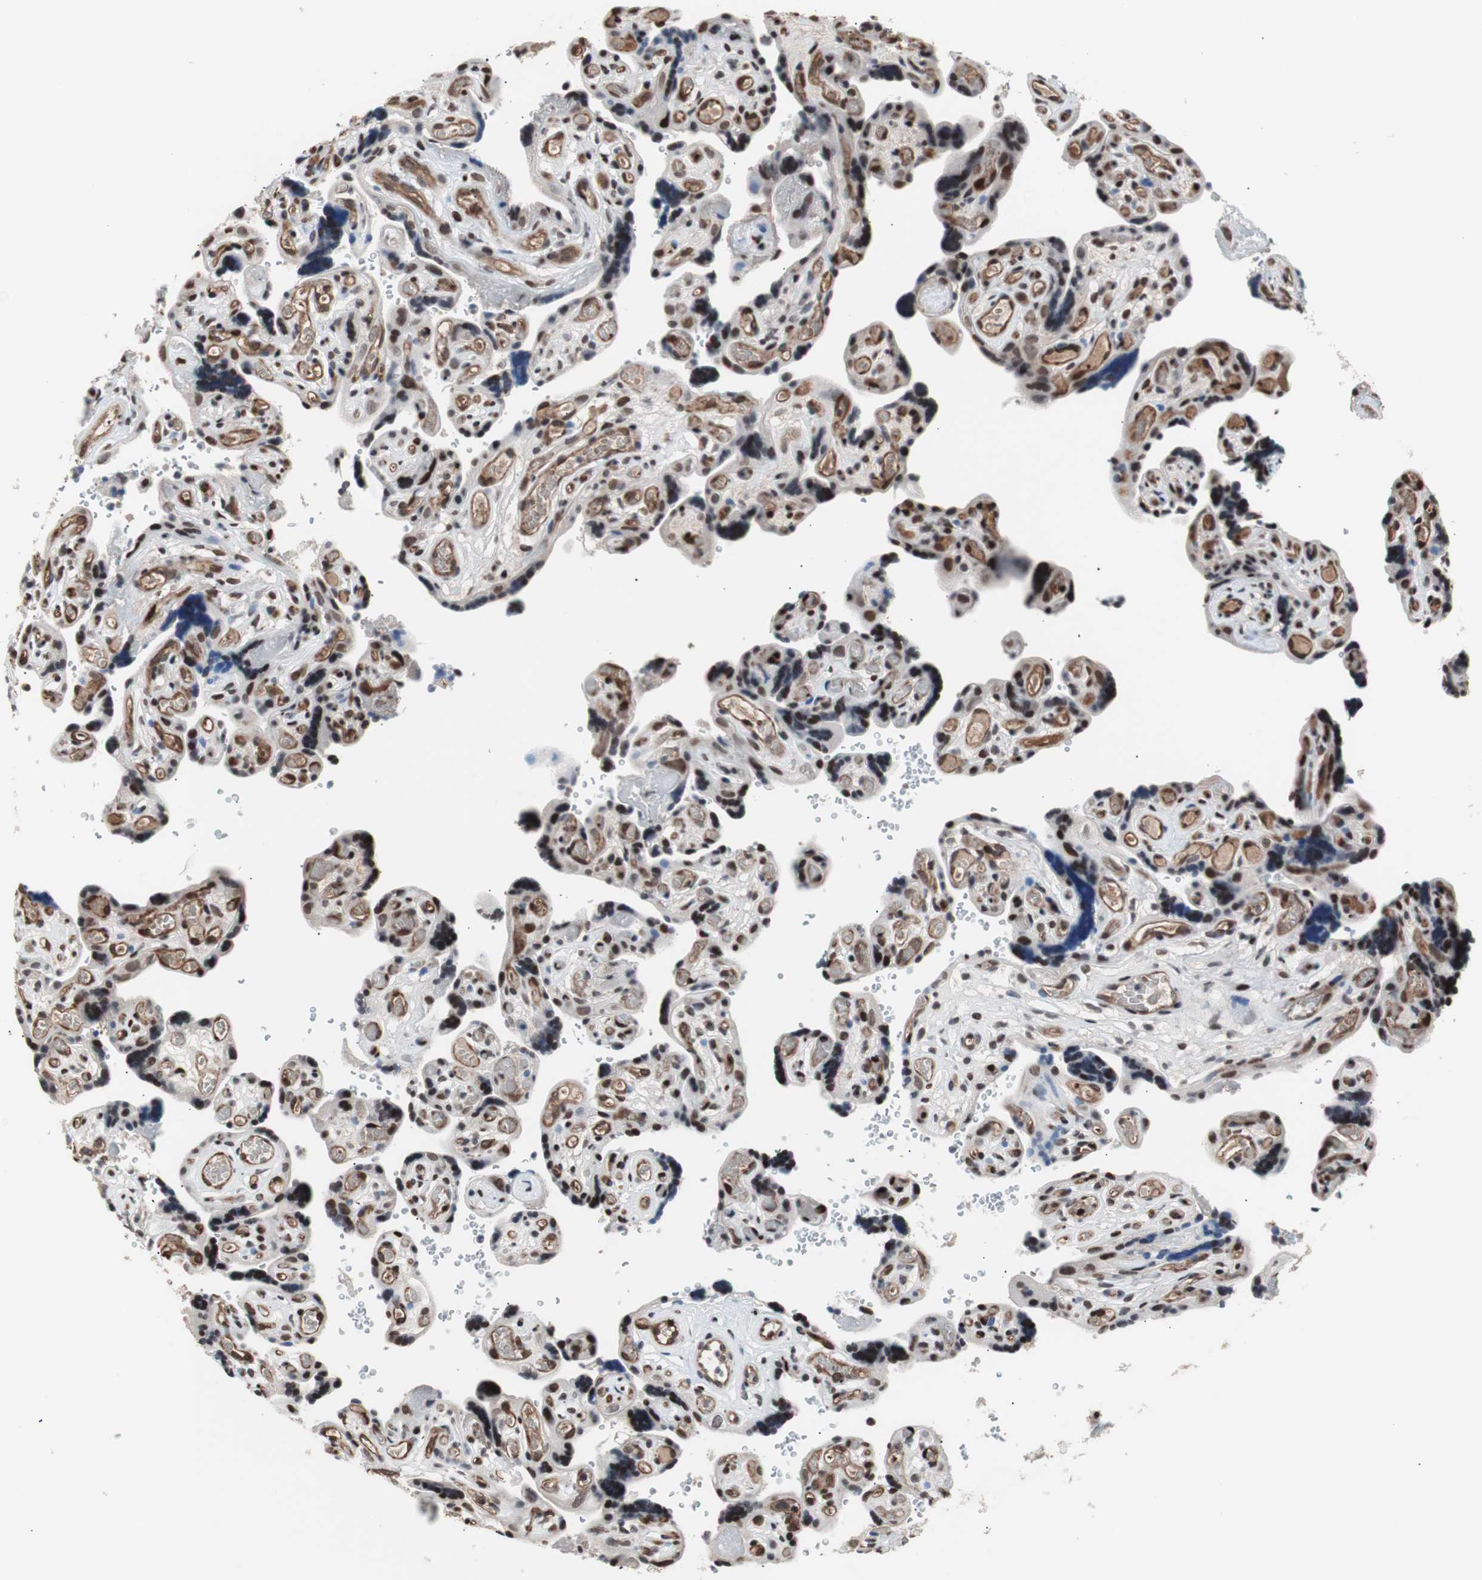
{"staining": {"intensity": "strong", "quantity": ">75%", "location": "cytoplasmic/membranous,nuclear"}, "tissue": "placenta", "cell_type": "Trophoblastic cells", "image_type": "normal", "snomed": [{"axis": "morphology", "description": "Normal tissue, NOS"}, {"axis": "topography", "description": "Placenta"}], "caption": "Immunohistochemistry (IHC) histopathology image of normal placenta: human placenta stained using immunohistochemistry displays high levels of strong protein expression localized specifically in the cytoplasmic/membranous,nuclear of trophoblastic cells, appearing as a cytoplasmic/membranous,nuclear brown color.", "gene": "POGZ", "patient": {"sex": "female", "age": 30}}